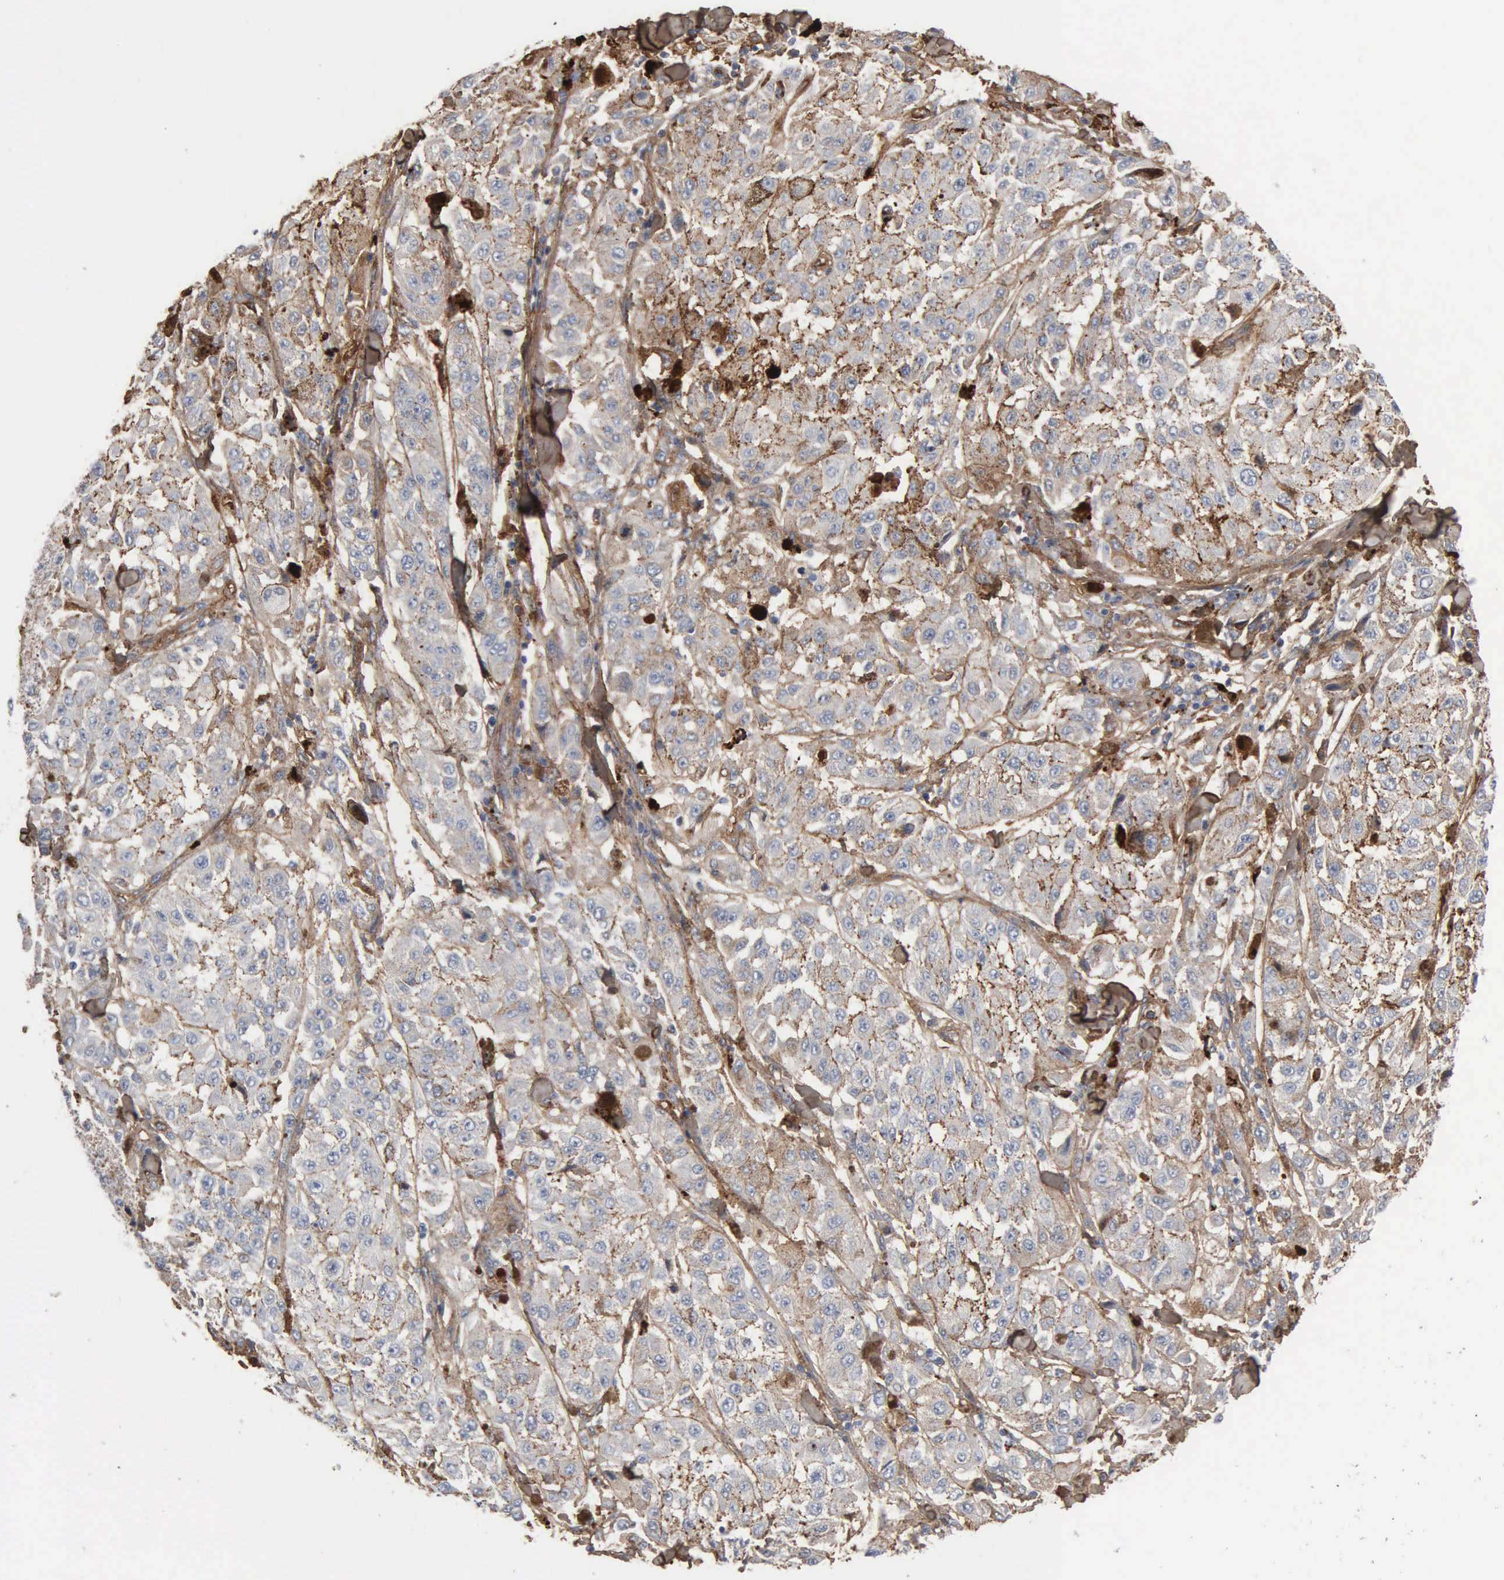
{"staining": {"intensity": "weak", "quantity": "25%-75%", "location": "cytoplasmic/membranous"}, "tissue": "melanoma", "cell_type": "Tumor cells", "image_type": "cancer", "snomed": [{"axis": "morphology", "description": "Malignant melanoma, NOS"}, {"axis": "topography", "description": "Skin"}], "caption": "Immunohistochemistry (IHC) of melanoma shows low levels of weak cytoplasmic/membranous staining in approximately 25%-75% of tumor cells.", "gene": "FN1", "patient": {"sex": "female", "age": 64}}